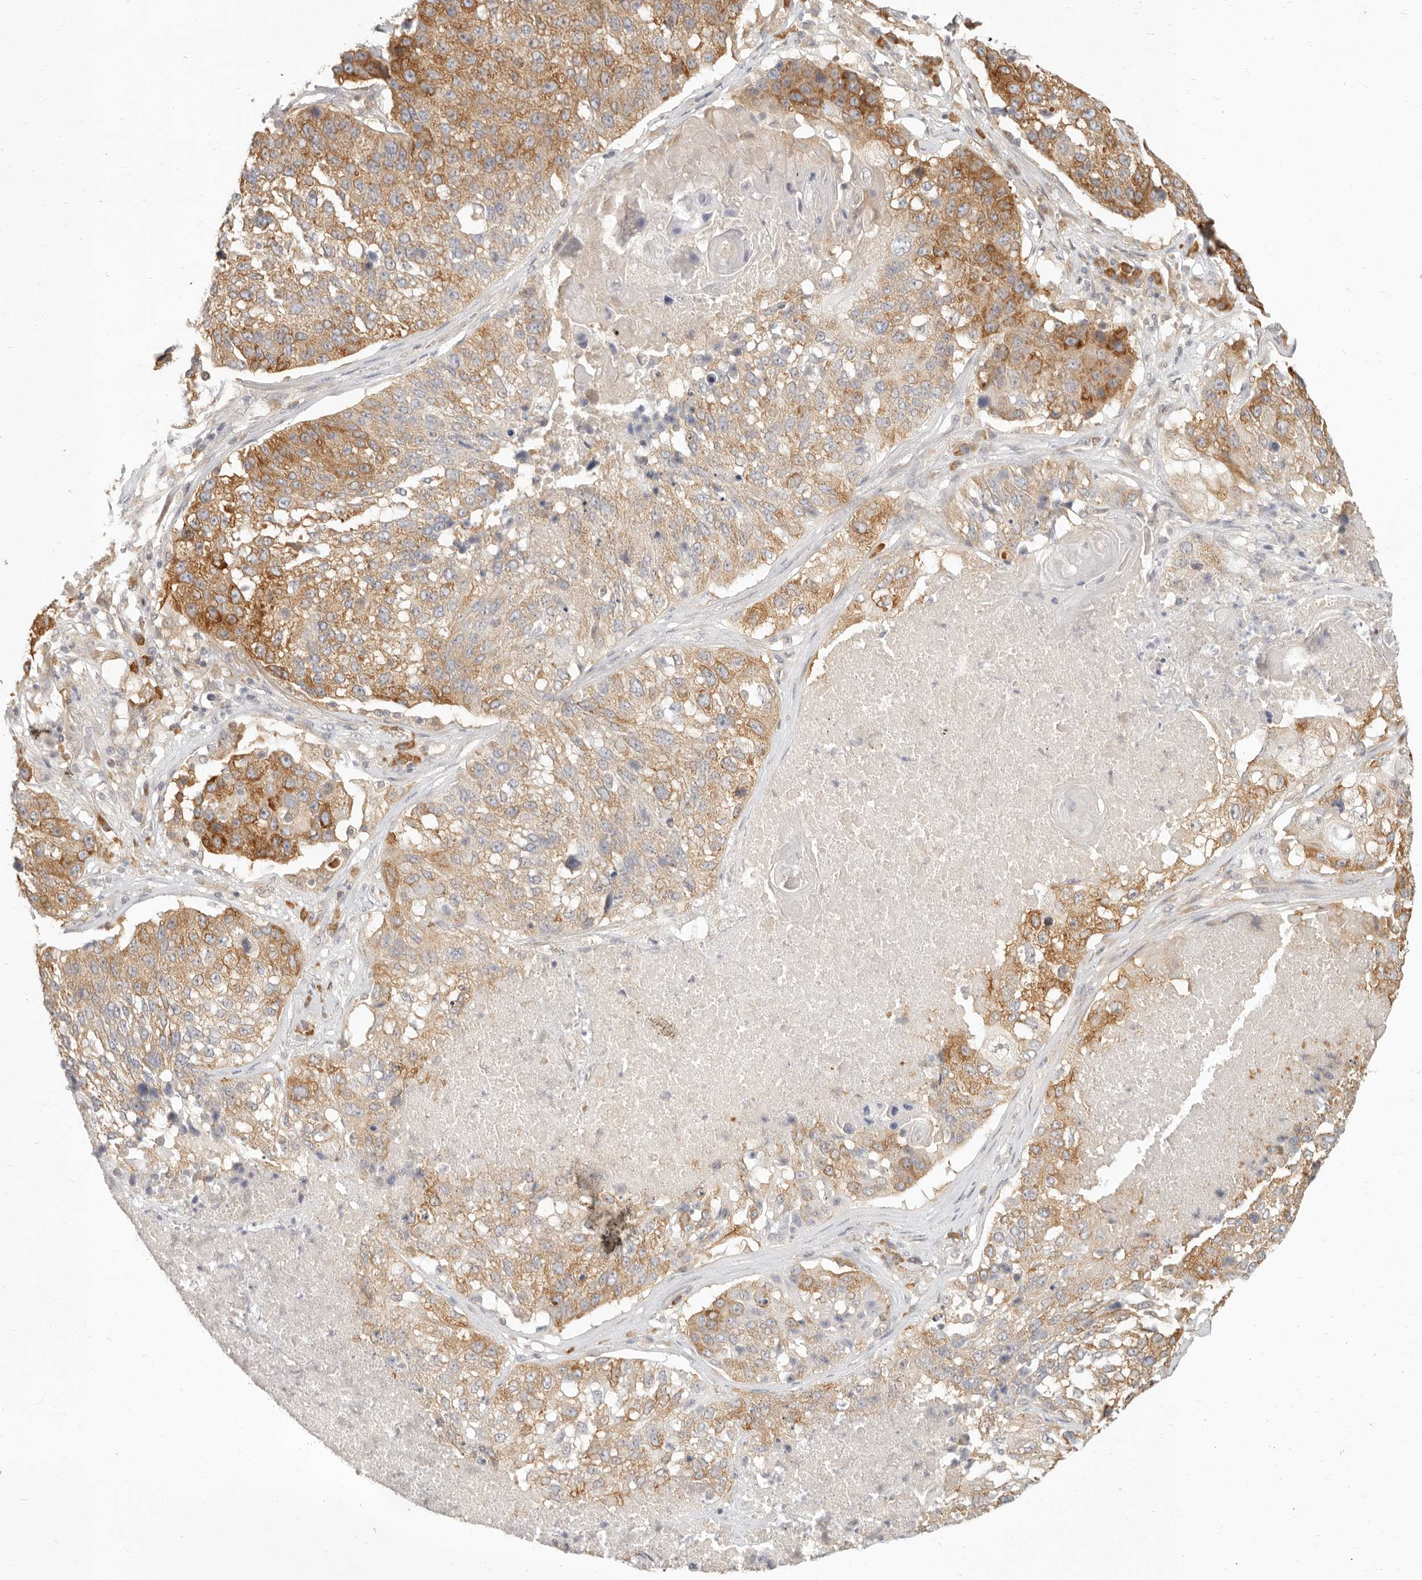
{"staining": {"intensity": "moderate", "quantity": ">75%", "location": "cytoplasmic/membranous"}, "tissue": "lung cancer", "cell_type": "Tumor cells", "image_type": "cancer", "snomed": [{"axis": "morphology", "description": "Squamous cell carcinoma, NOS"}, {"axis": "topography", "description": "Lung"}], "caption": "A medium amount of moderate cytoplasmic/membranous positivity is appreciated in about >75% of tumor cells in squamous cell carcinoma (lung) tissue.", "gene": "PABPC4", "patient": {"sex": "male", "age": 61}}